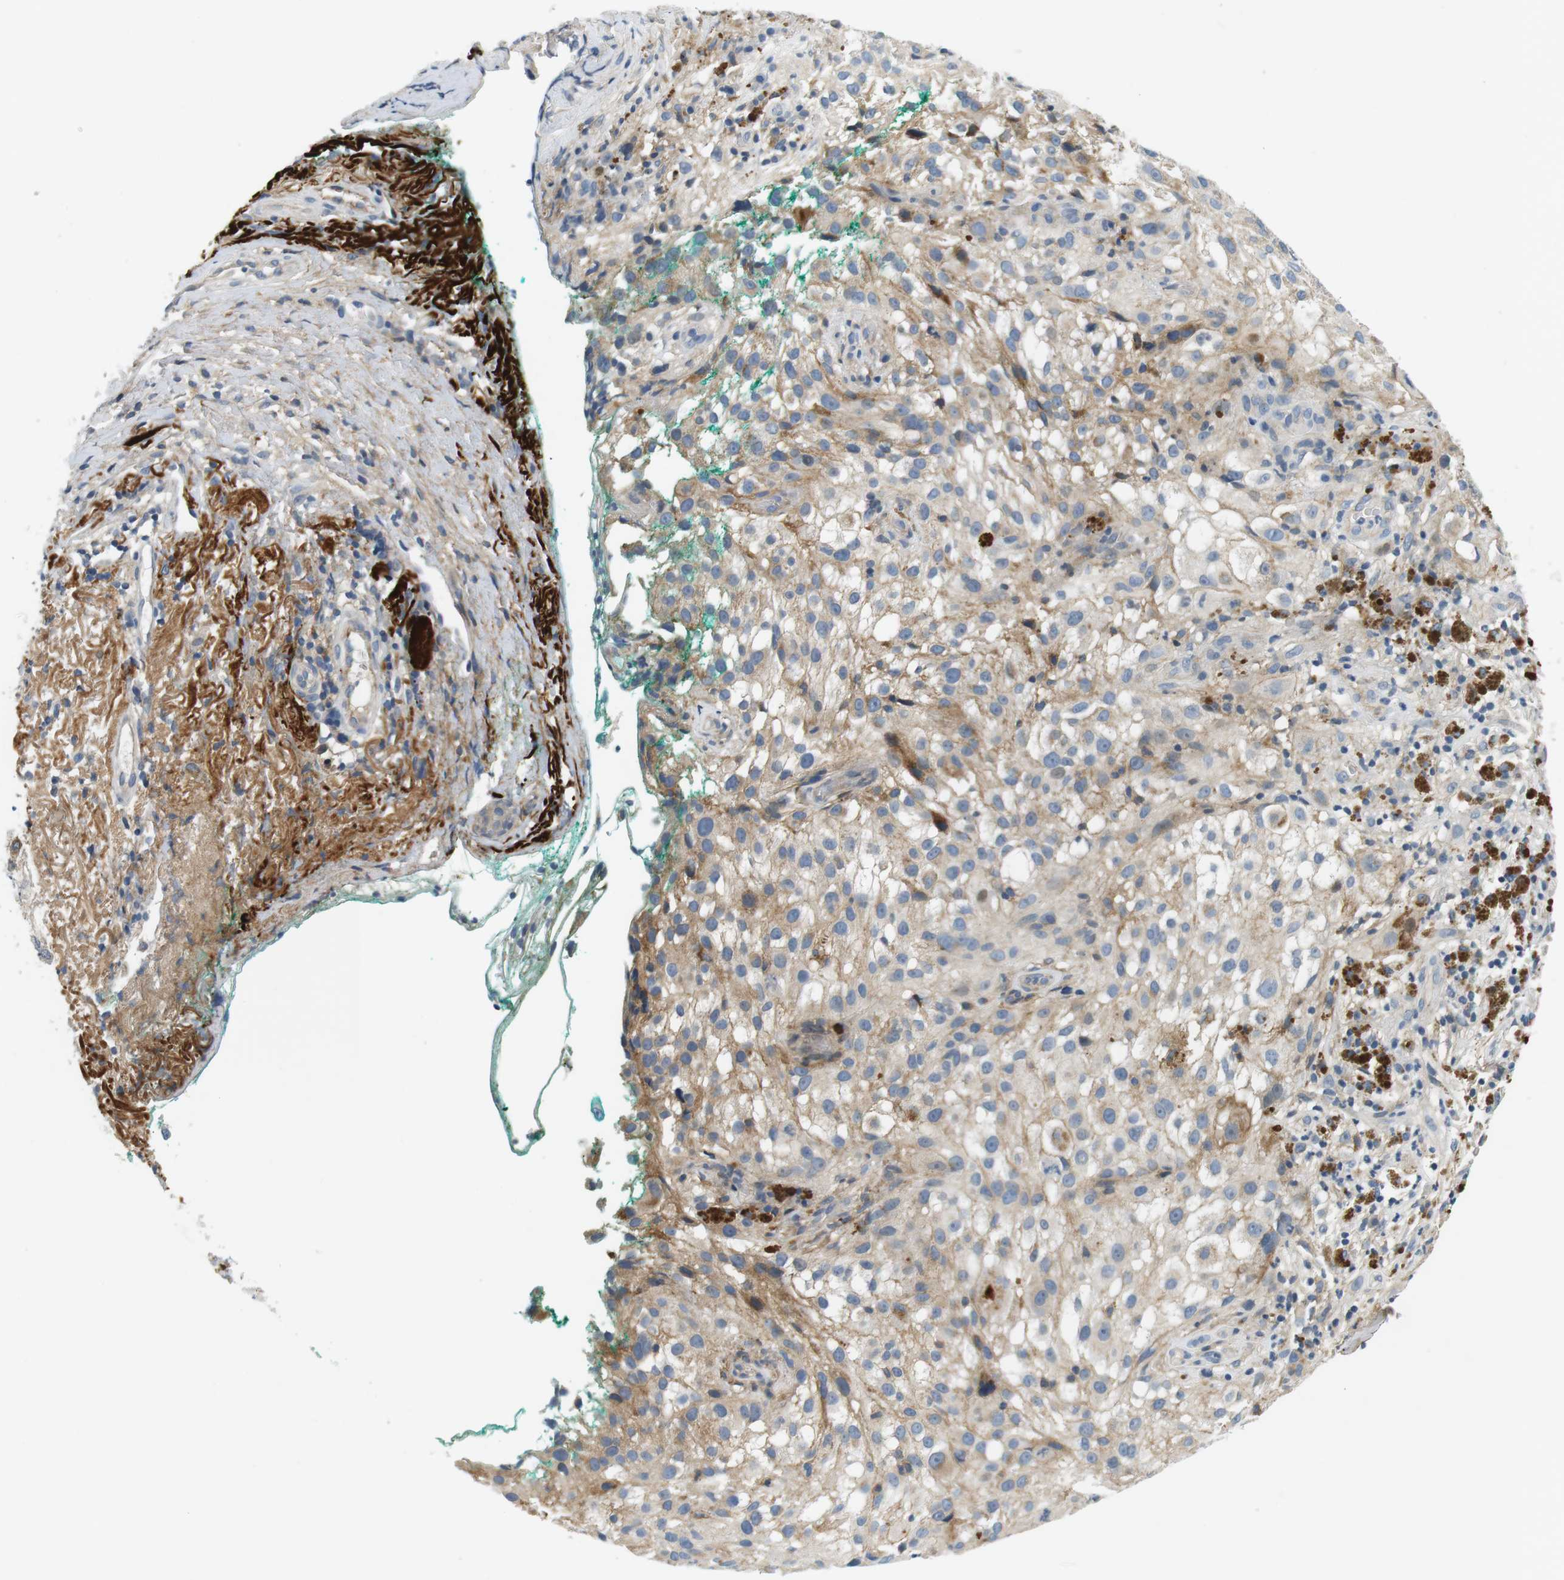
{"staining": {"intensity": "moderate", "quantity": "<25%", "location": "cytoplasmic/membranous"}, "tissue": "melanoma", "cell_type": "Tumor cells", "image_type": "cancer", "snomed": [{"axis": "morphology", "description": "Necrosis, NOS"}, {"axis": "morphology", "description": "Malignant melanoma, NOS"}, {"axis": "topography", "description": "Skin"}], "caption": "Protein expression analysis of human malignant melanoma reveals moderate cytoplasmic/membranous staining in about <25% of tumor cells.", "gene": "SLC30A1", "patient": {"sex": "female", "age": 87}}